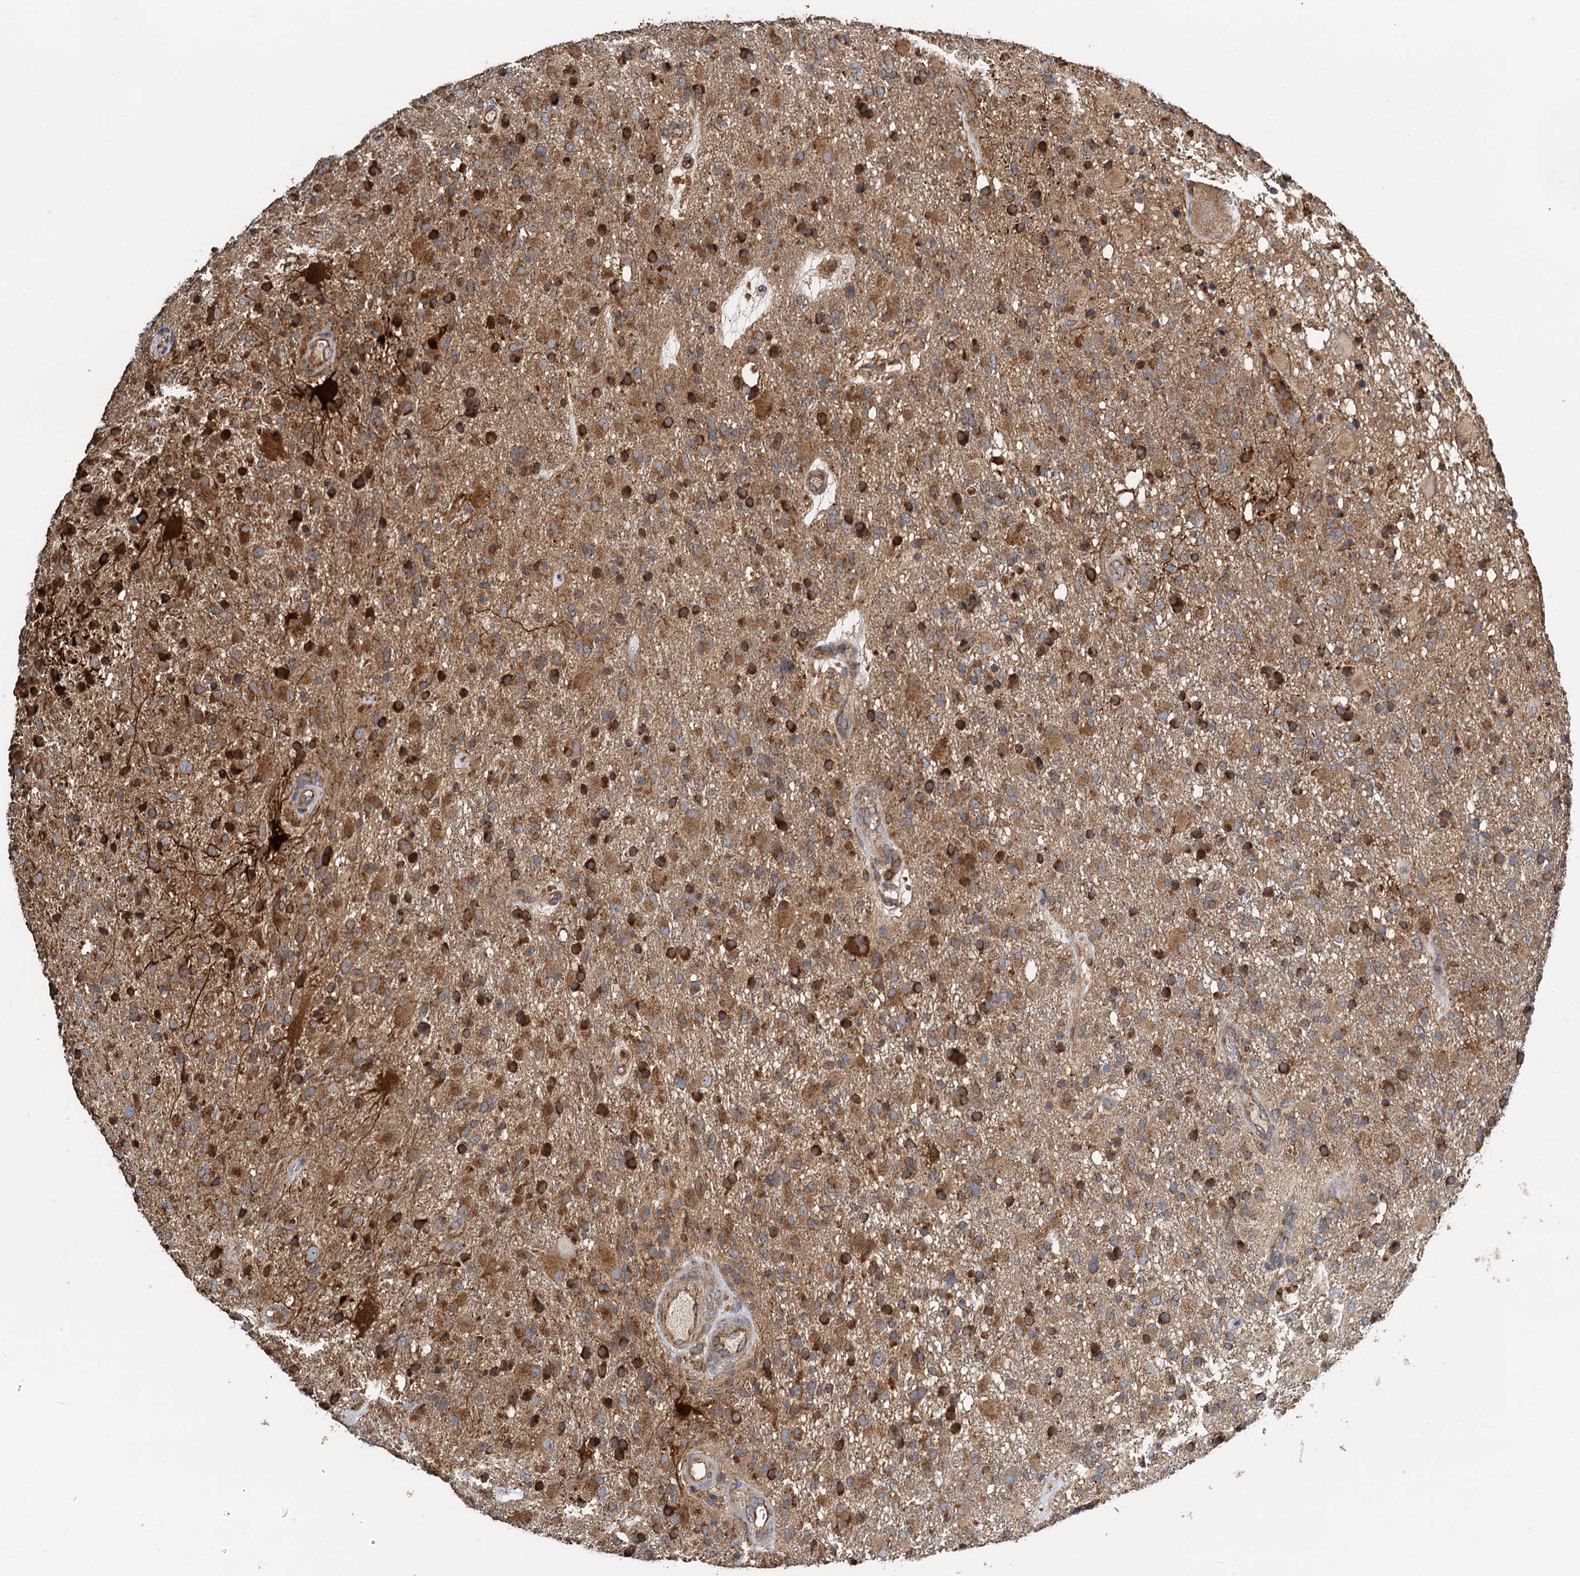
{"staining": {"intensity": "moderate", "quantity": ">75%", "location": "cytoplasmic/membranous"}, "tissue": "glioma", "cell_type": "Tumor cells", "image_type": "cancer", "snomed": [{"axis": "morphology", "description": "Glioma, malignant, High grade"}, {"axis": "topography", "description": "Brain"}], "caption": "Moderate cytoplasmic/membranous expression is seen in approximately >75% of tumor cells in glioma.", "gene": "SDS", "patient": {"sex": "female", "age": 74}}